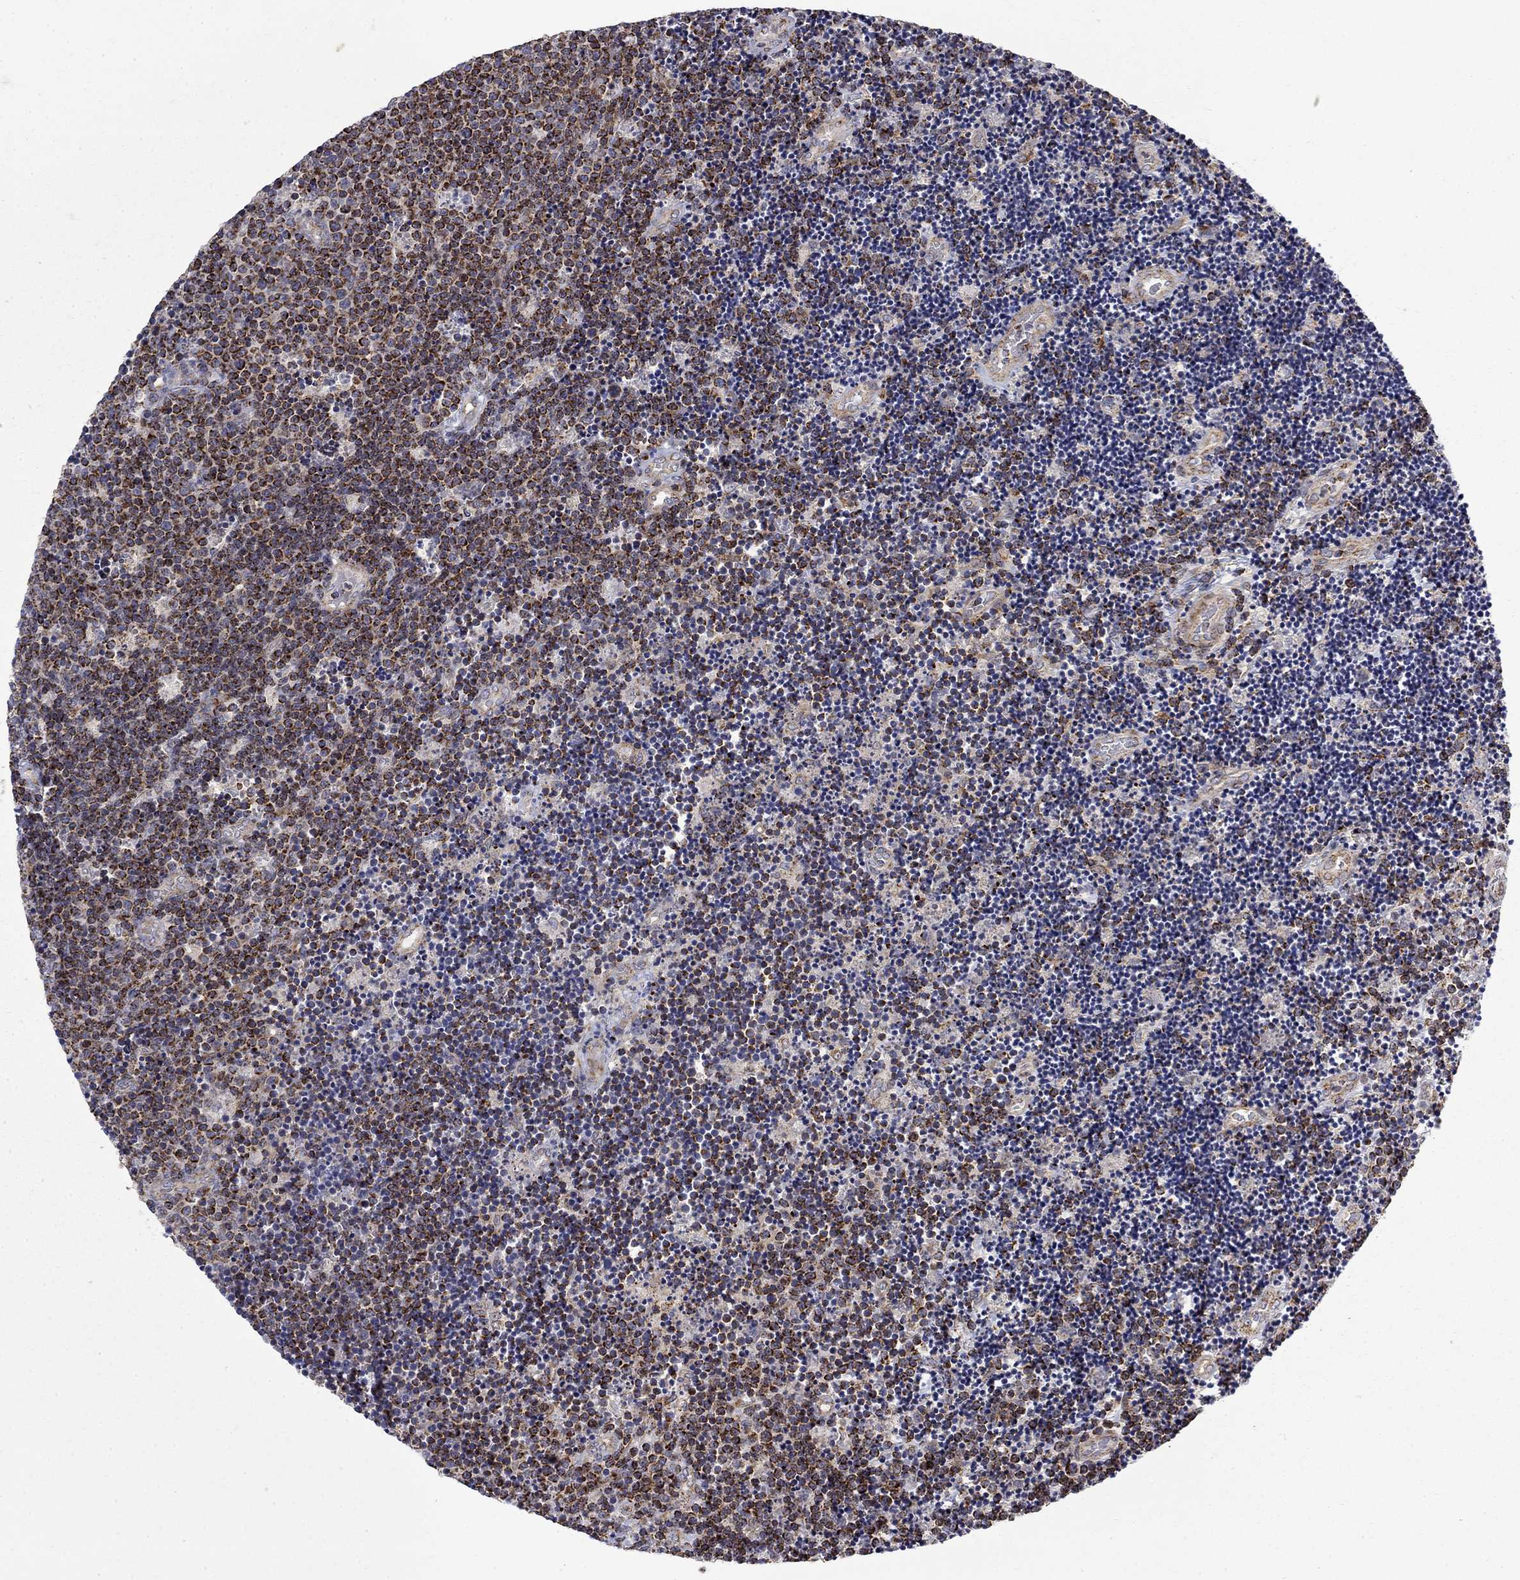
{"staining": {"intensity": "strong", "quantity": "25%-75%", "location": "cytoplasmic/membranous"}, "tissue": "lymphoma", "cell_type": "Tumor cells", "image_type": "cancer", "snomed": [{"axis": "morphology", "description": "Malignant lymphoma, non-Hodgkin's type, Low grade"}, {"axis": "topography", "description": "Brain"}], "caption": "A high-resolution photomicrograph shows immunohistochemistry staining of low-grade malignant lymphoma, non-Hodgkin's type, which reveals strong cytoplasmic/membranous positivity in about 25%-75% of tumor cells.", "gene": "PCBP3", "patient": {"sex": "female", "age": 66}}